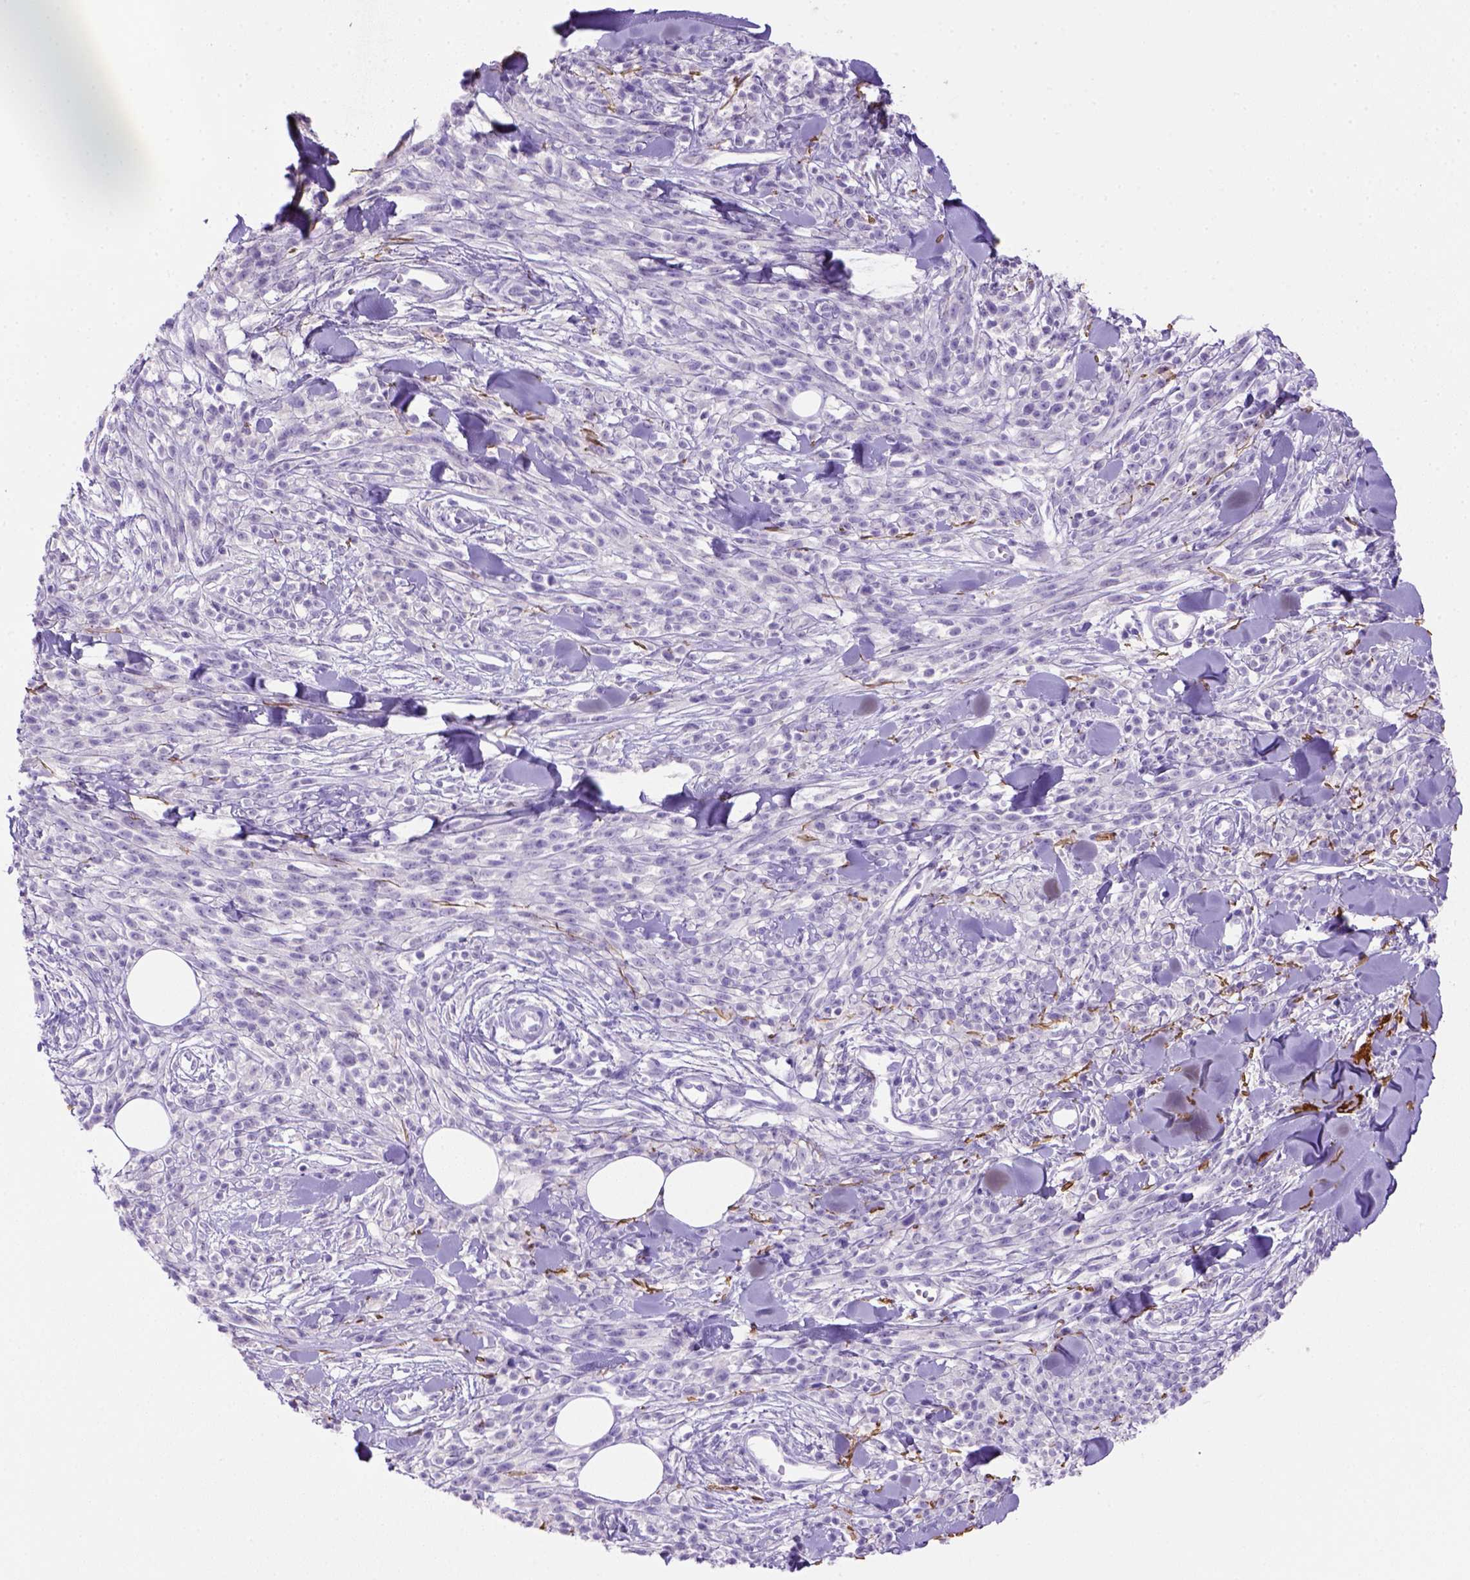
{"staining": {"intensity": "negative", "quantity": "none", "location": "none"}, "tissue": "melanoma", "cell_type": "Tumor cells", "image_type": "cancer", "snomed": [{"axis": "morphology", "description": "Malignant melanoma, NOS"}, {"axis": "topography", "description": "Skin"}, {"axis": "topography", "description": "Skin of trunk"}], "caption": "DAB (3,3'-diaminobenzidine) immunohistochemical staining of human malignant melanoma exhibits no significant expression in tumor cells.", "gene": "SIRPD", "patient": {"sex": "male", "age": 74}}